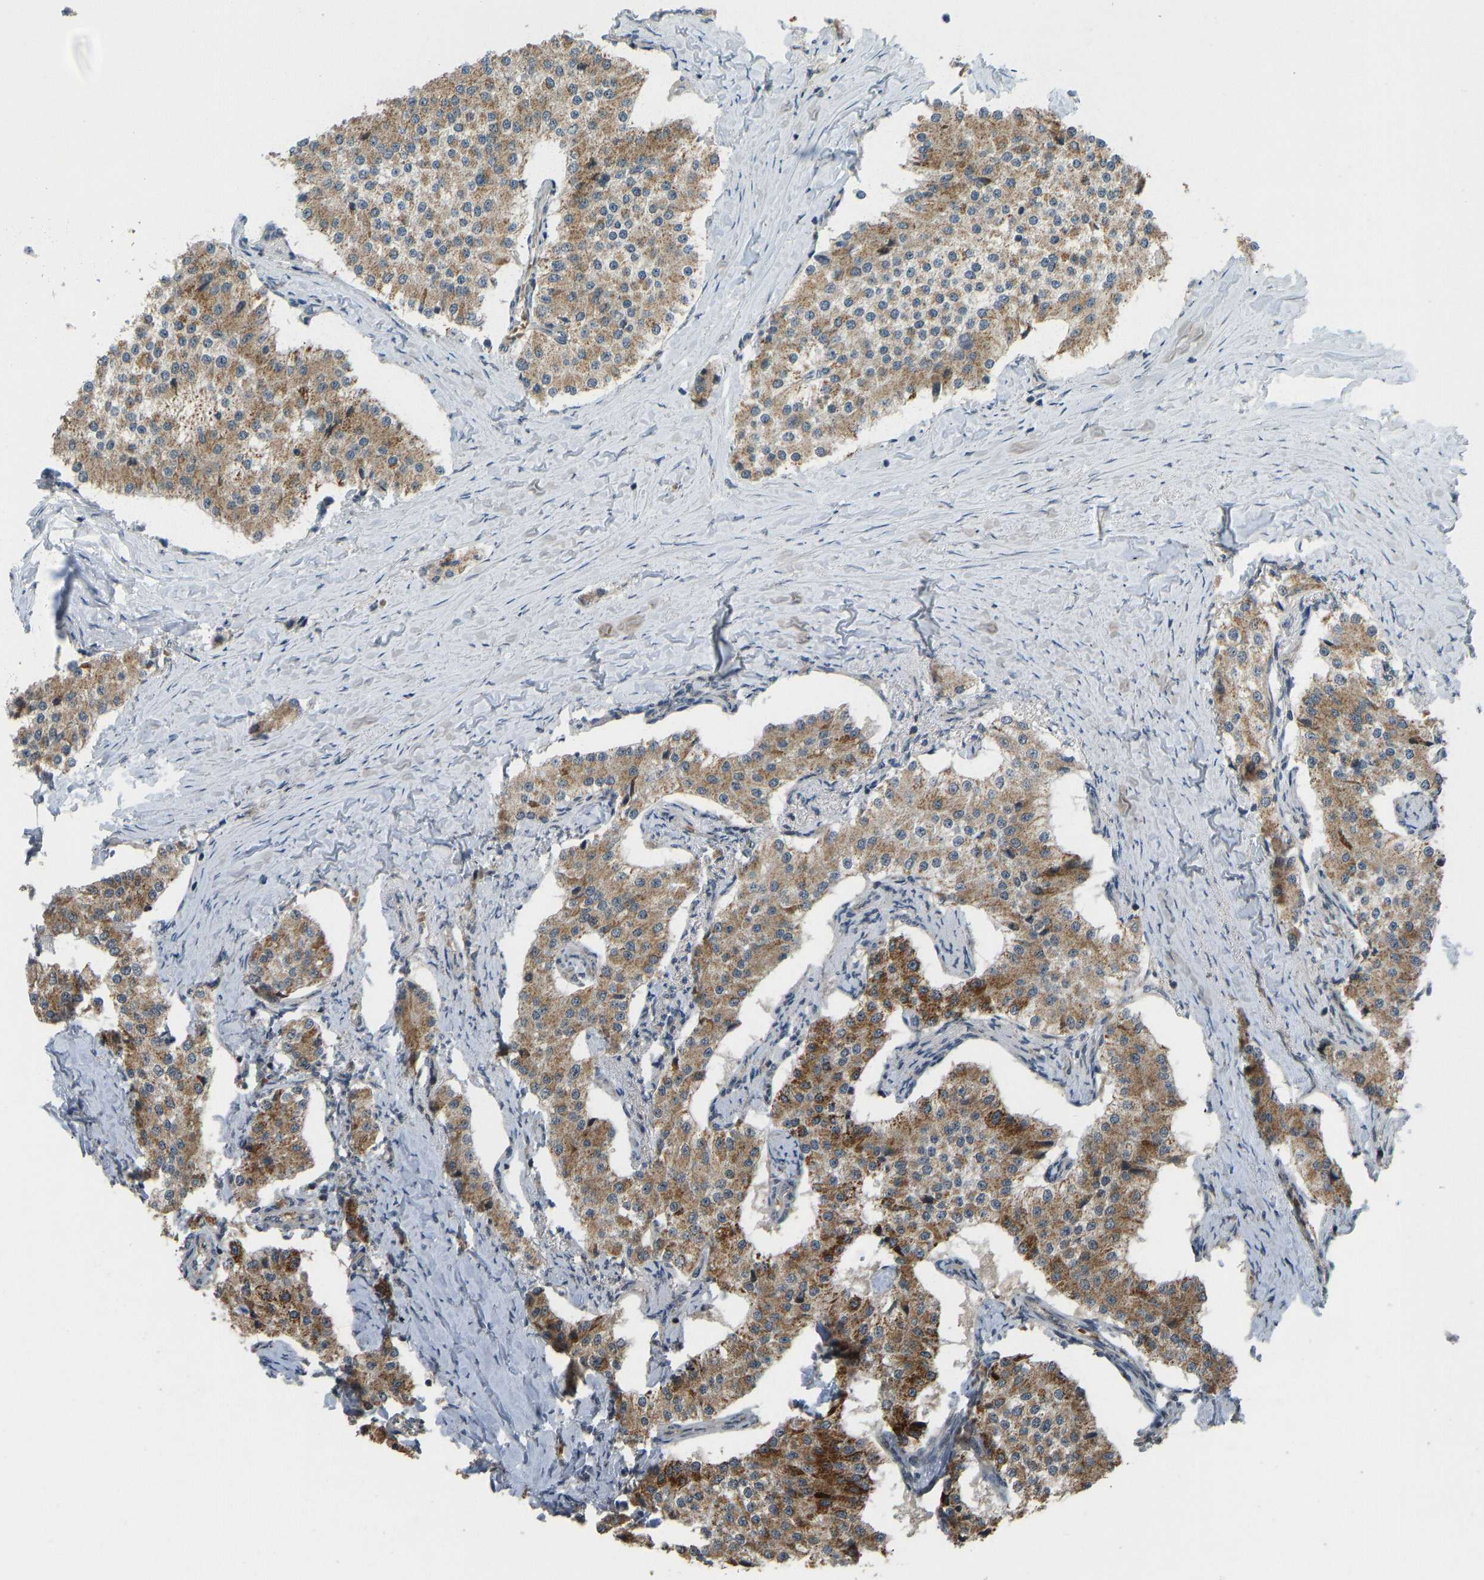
{"staining": {"intensity": "moderate", "quantity": ">75%", "location": "cytoplasmic/membranous"}, "tissue": "carcinoid", "cell_type": "Tumor cells", "image_type": "cancer", "snomed": [{"axis": "morphology", "description": "Carcinoid, malignant, NOS"}, {"axis": "topography", "description": "Colon"}], "caption": "Protein expression analysis of carcinoid shows moderate cytoplasmic/membranous staining in about >75% of tumor cells.", "gene": "ACADS", "patient": {"sex": "female", "age": 52}}